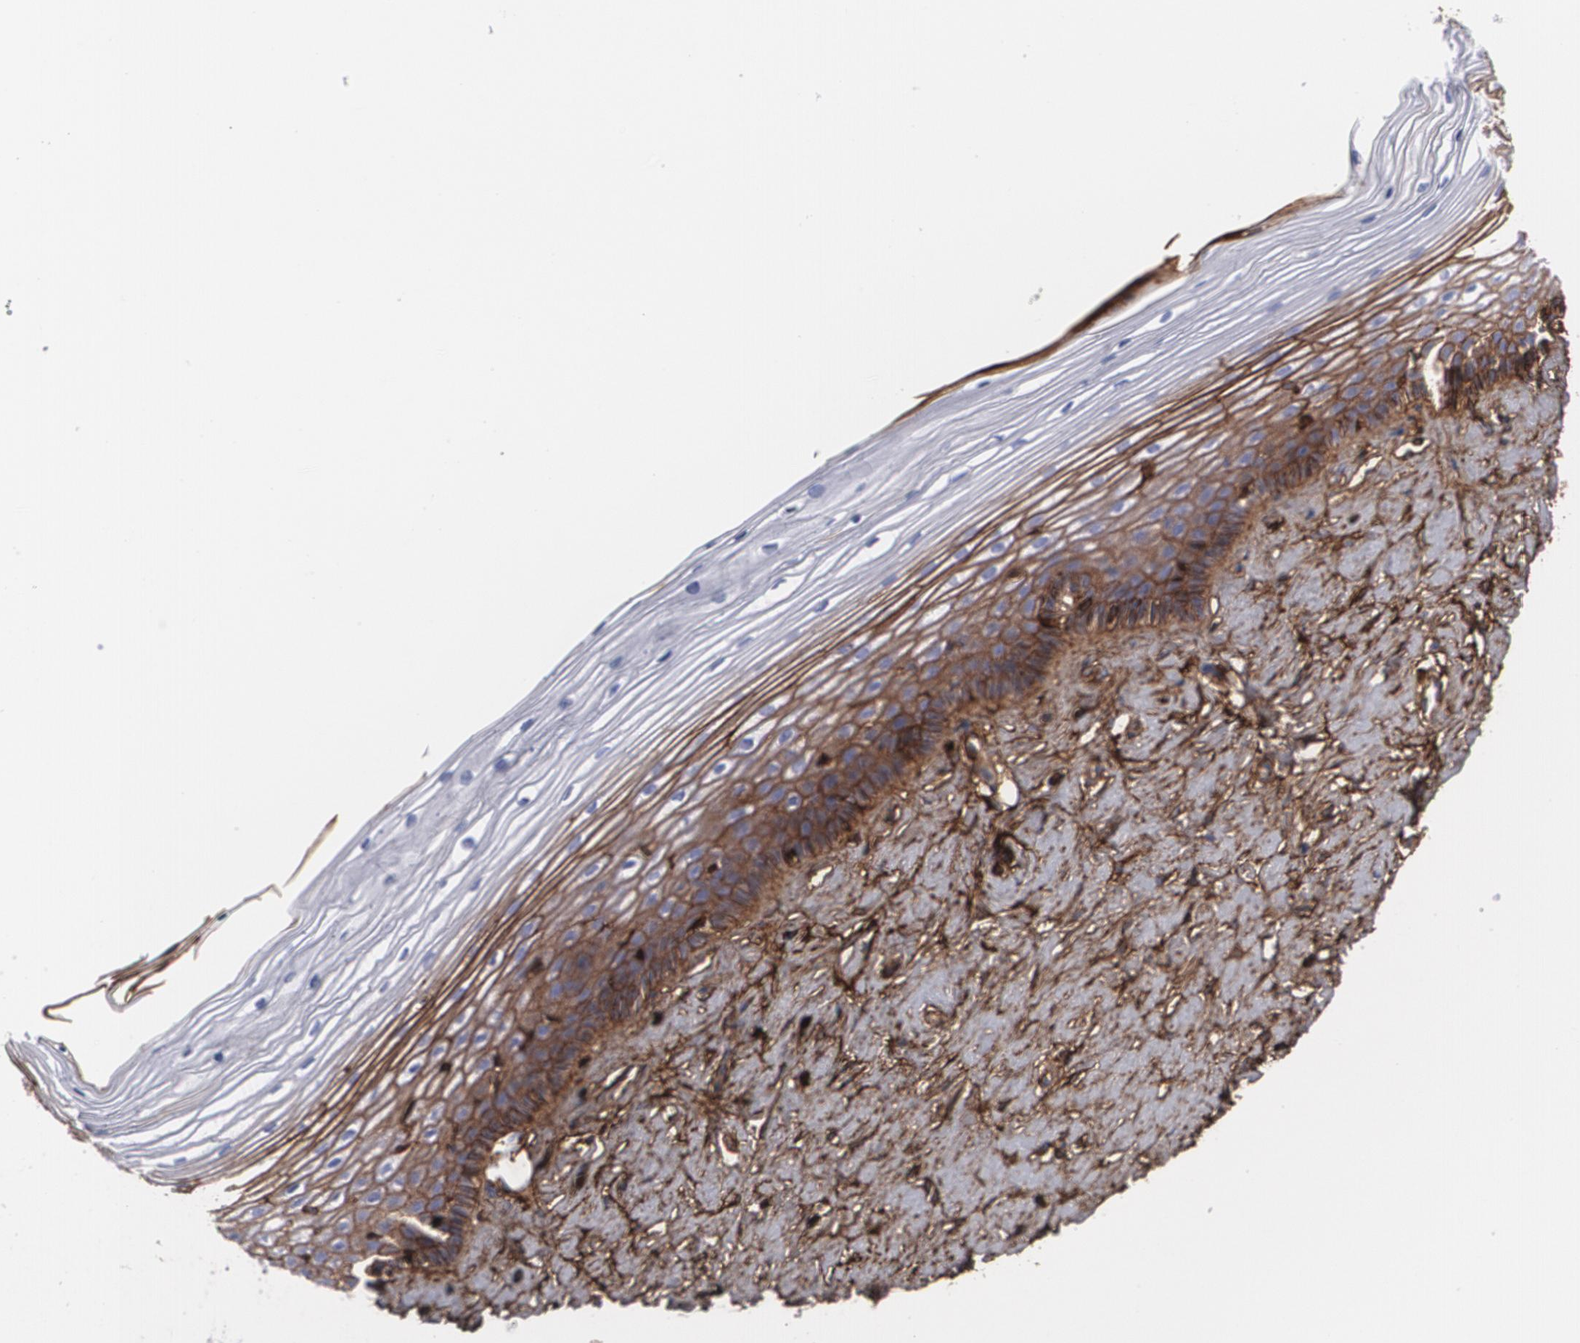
{"staining": {"intensity": "strong", "quantity": ">75%", "location": "cytoplasmic/membranous"}, "tissue": "cervix", "cell_type": "Glandular cells", "image_type": "normal", "snomed": [{"axis": "morphology", "description": "Normal tissue, NOS"}, {"axis": "topography", "description": "Cervix"}], "caption": "A micrograph showing strong cytoplasmic/membranous expression in about >75% of glandular cells in benign cervix, as visualized by brown immunohistochemical staining.", "gene": "FBLN1", "patient": {"sex": "female", "age": 40}}